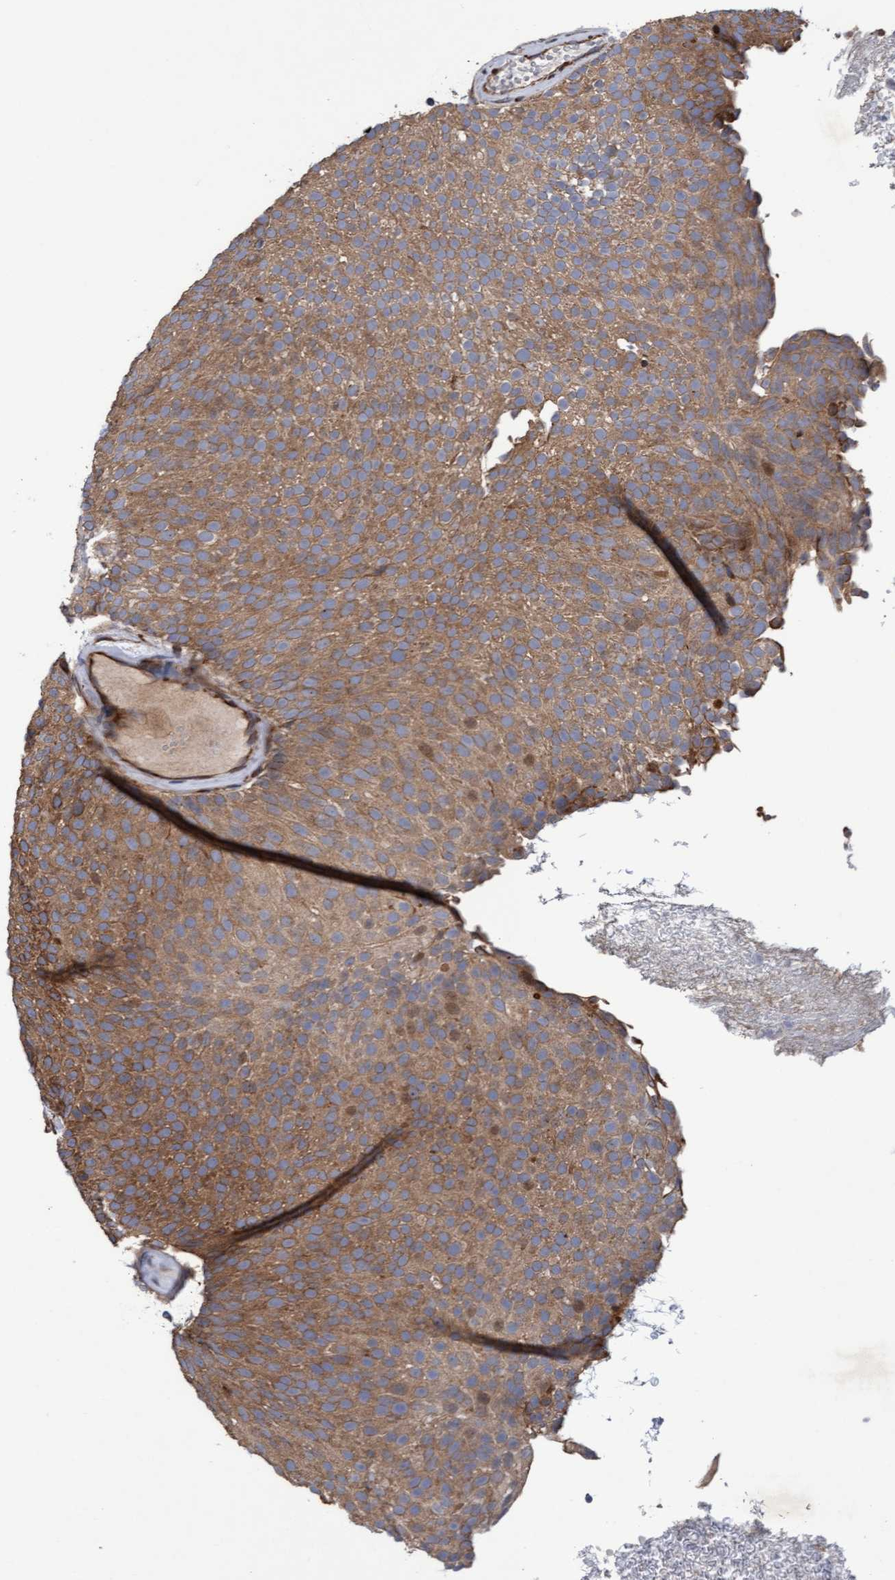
{"staining": {"intensity": "moderate", "quantity": ">75%", "location": "cytoplasmic/membranous"}, "tissue": "urothelial cancer", "cell_type": "Tumor cells", "image_type": "cancer", "snomed": [{"axis": "morphology", "description": "Urothelial carcinoma, Low grade"}, {"axis": "topography", "description": "Urinary bladder"}], "caption": "Protein analysis of low-grade urothelial carcinoma tissue shows moderate cytoplasmic/membranous expression in about >75% of tumor cells. (Brightfield microscopy of DAB IHC at high magnification).", "gene": "ELP5", "patient": {"sex": "male", "age": 78}}